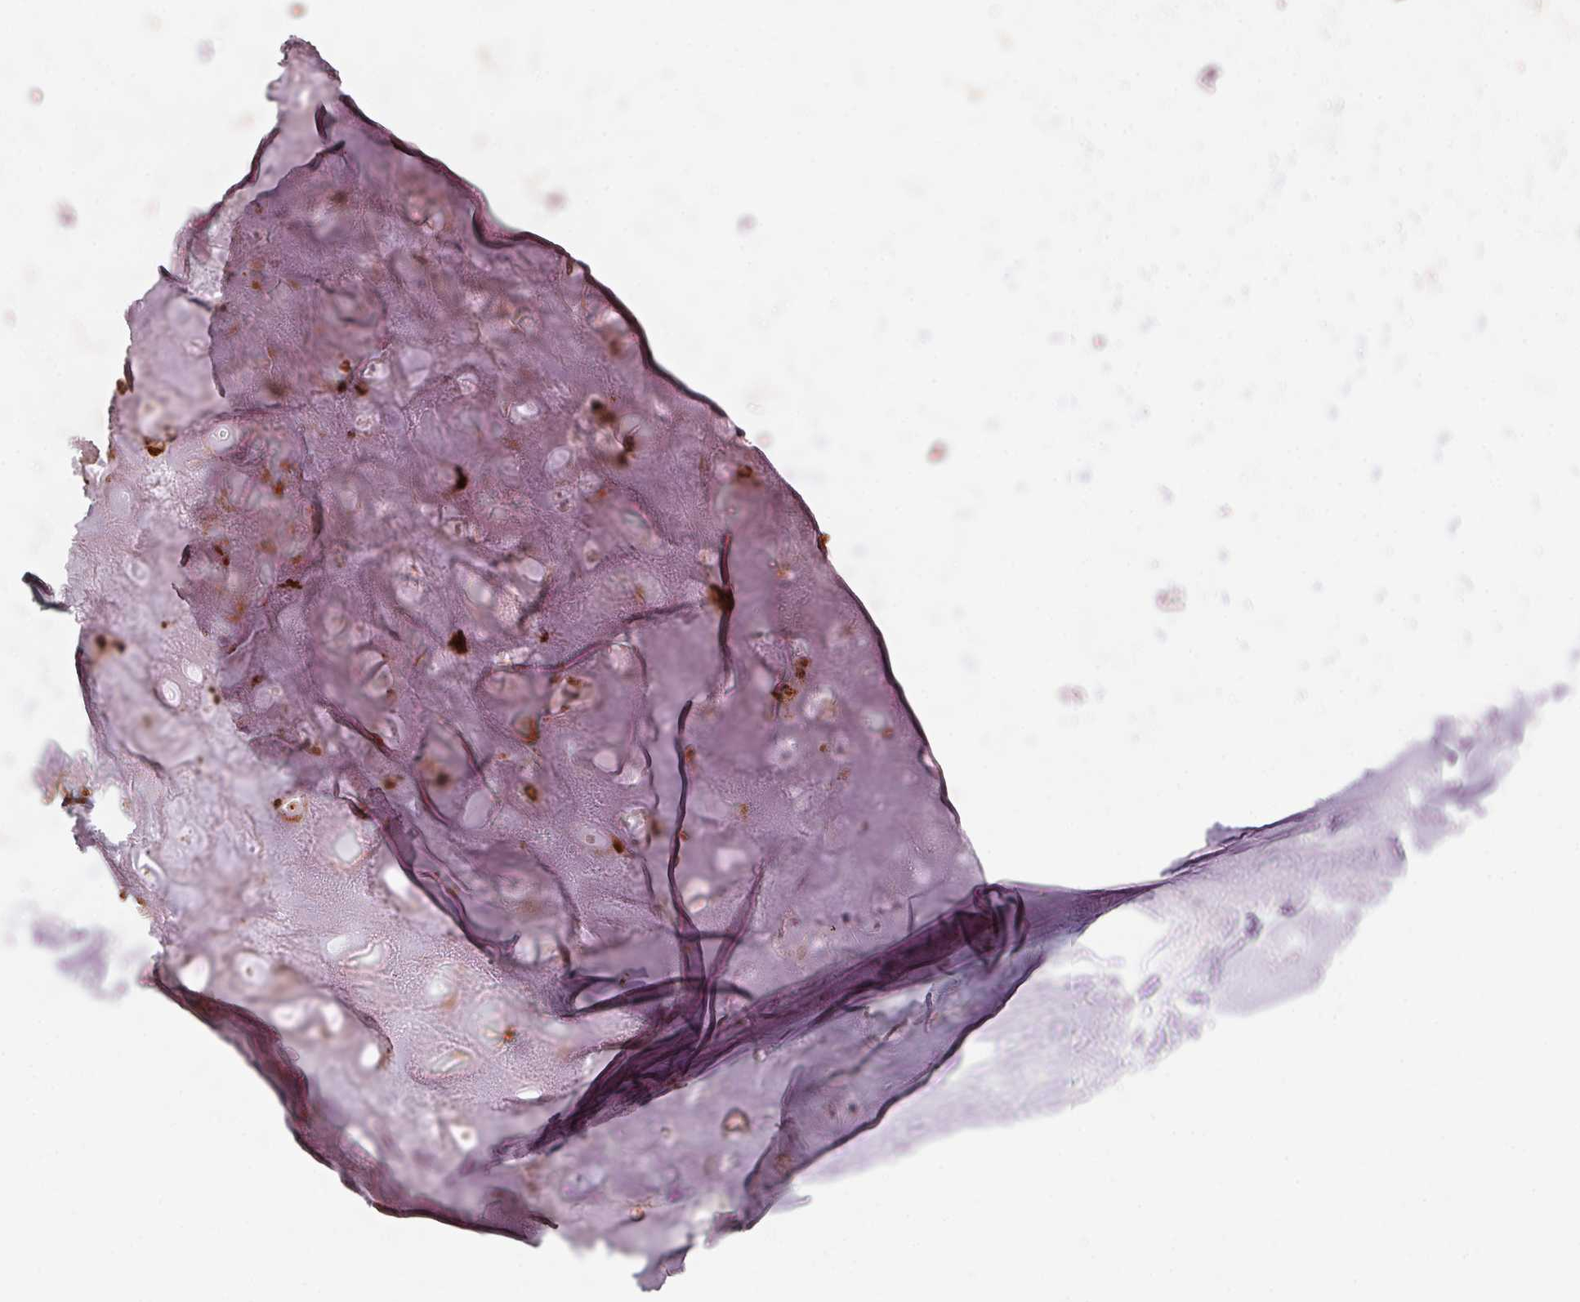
{"staining": {"intensity": "strong", "quantity": "<25%", "location": "cytoplasmic/membranous"}, "tissue": "soft tissue", "cell_type": "Chondrocytes", "image_type": "normal", "snomed": [{"axis": "morphology", "description": "Normal tissue, NOS"}, {"axis": "topography", "description": "Cartilage tissue"}], "caption": "An immunohistochemistry image of unremarkable tissue is shown. Protein staining in brown shows strong cytoplasmic/membranous positivity in soft tissue within chondrocytes.", "gene": "SCTR", "patient": {"sex": "male", "age": 57}}